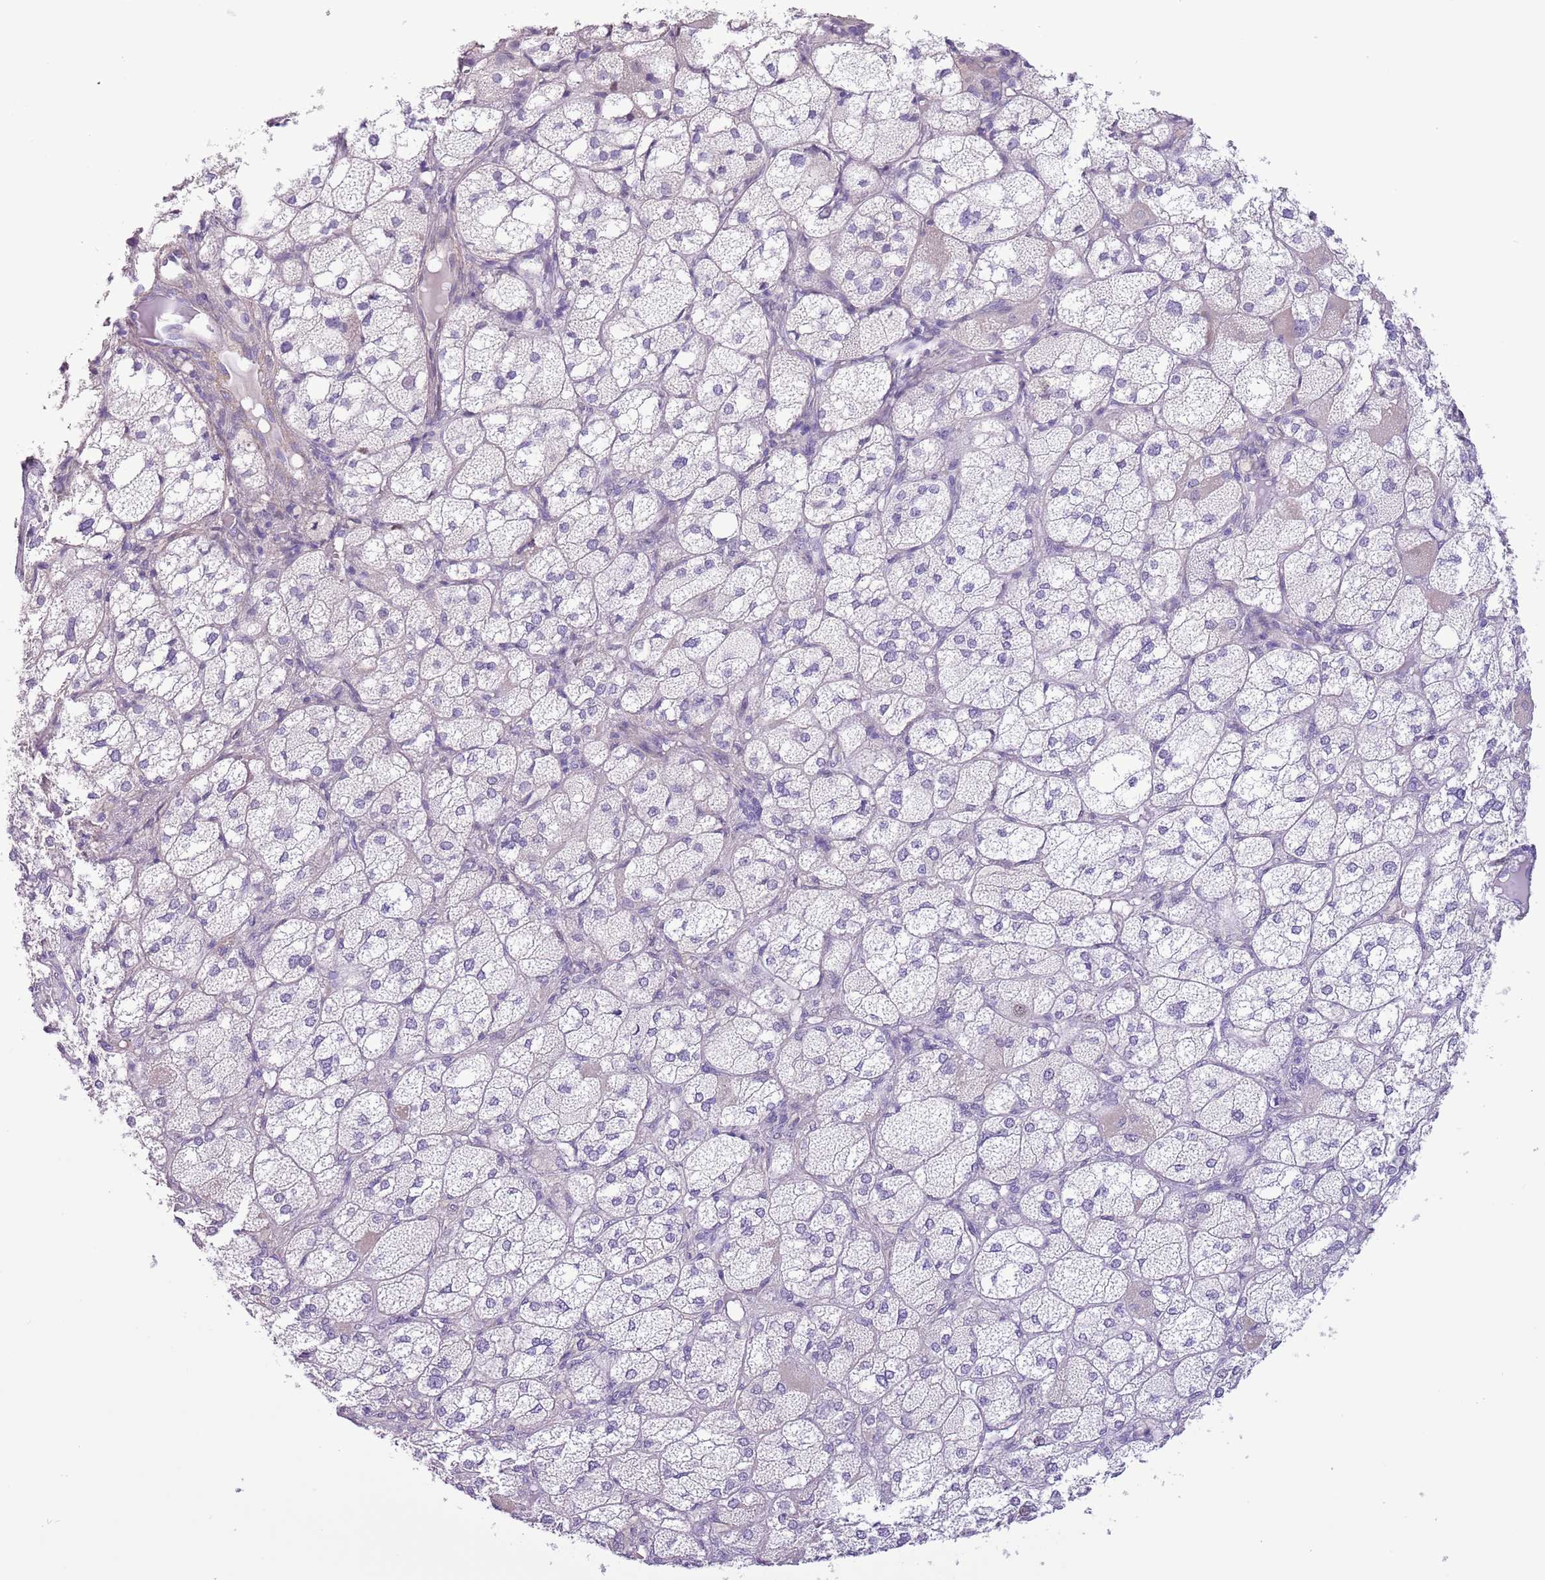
{"staining": {"intensity": "negative", "quantity": "none", "location": "none"}, "tissue": "adrenal gland", "cell_type": "Glandular cells", "image_type": "normal", "snomed": [{"axis": "morphology", "description": "Normal tissue, NOS"}, {"axis": "topography", "description": "Adrenal gland"}], "caption": "An IHC histopathology image of unremarkable adrenal gland is shown. There is no staining in glandular cells of adrenal gland.", "gene": "SLC7A14", "patient": {"sex": "female", "age": 61}}